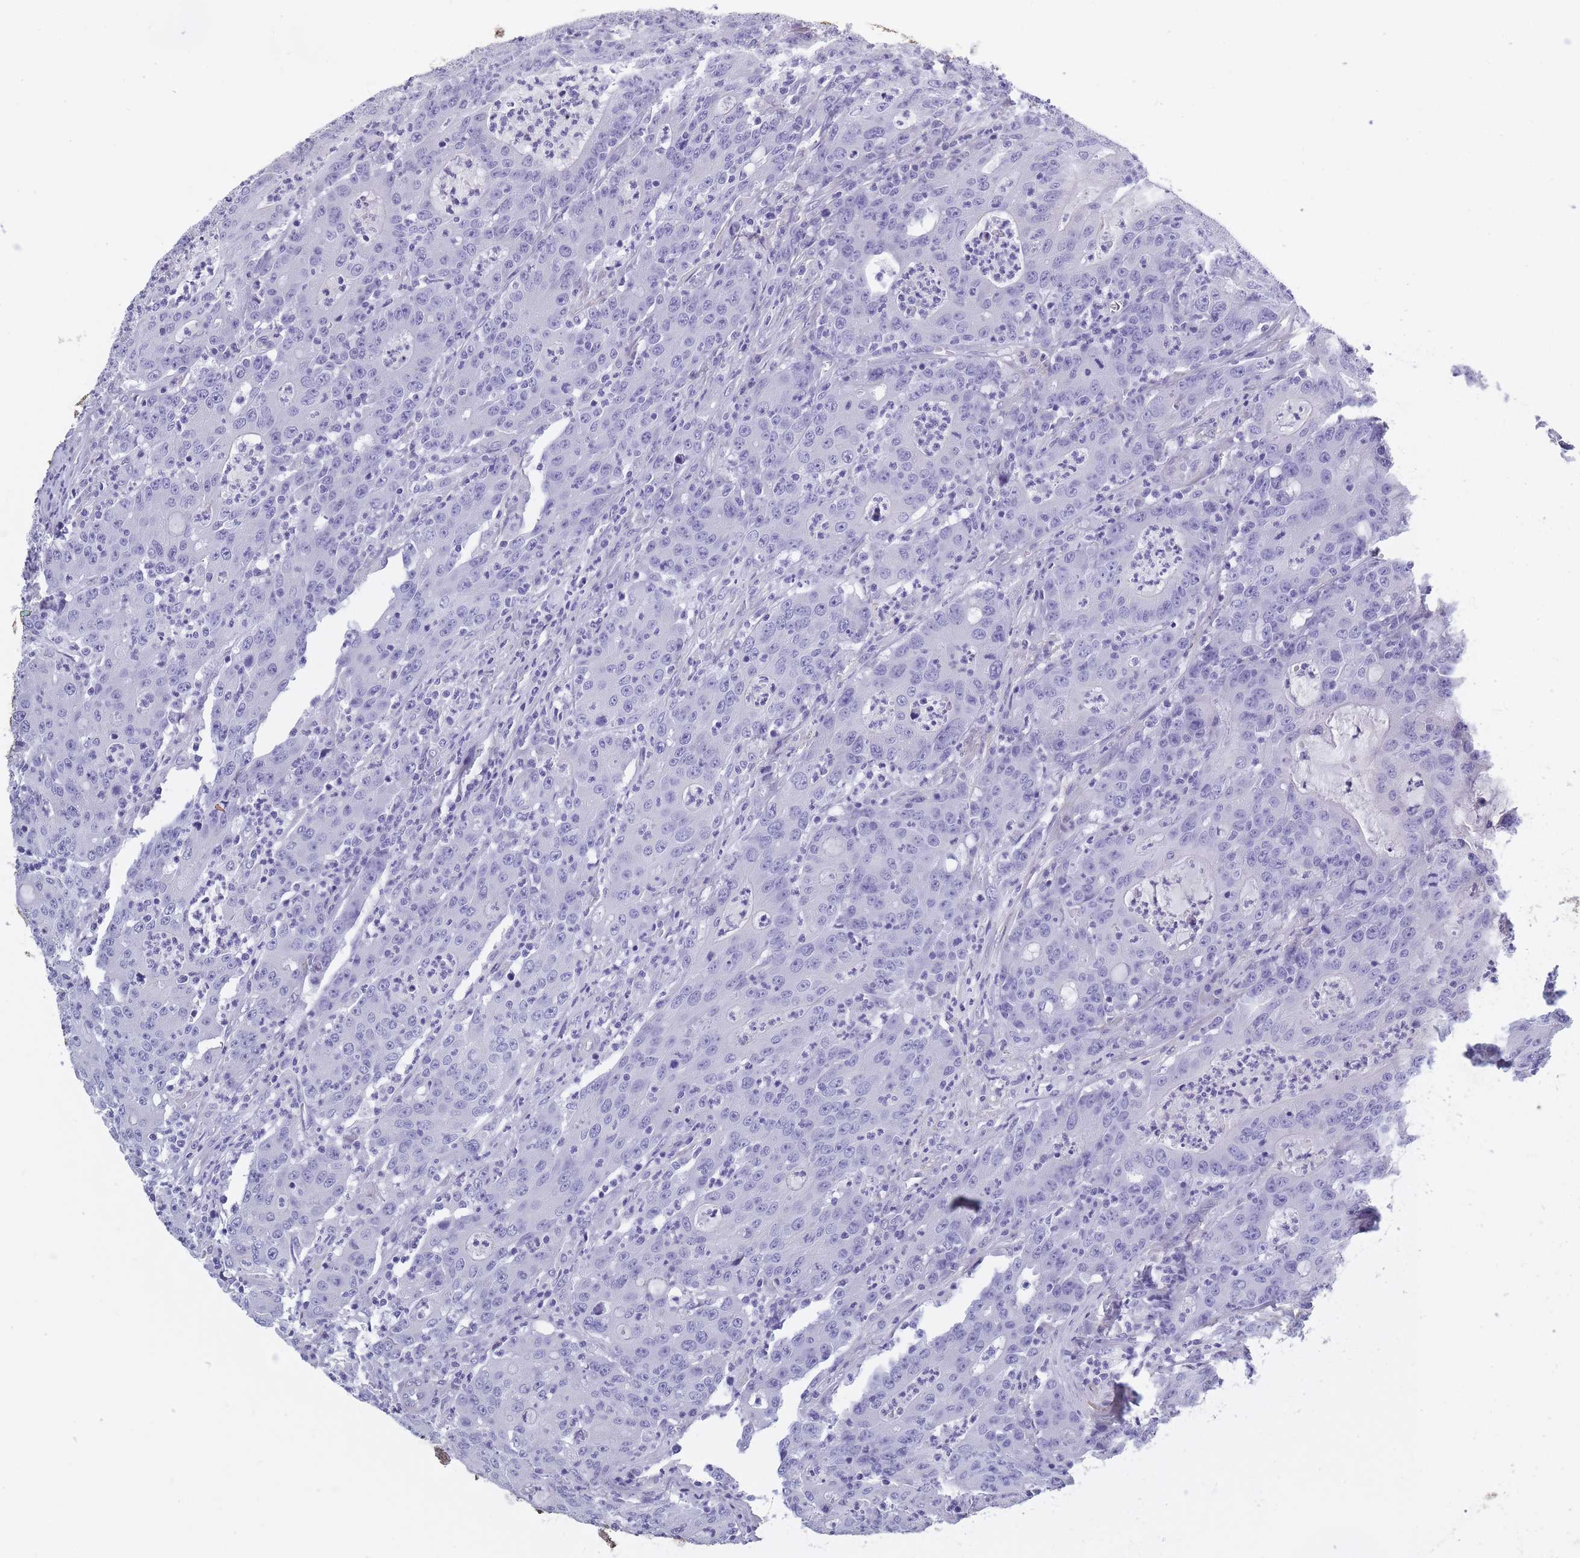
{"staining": {"intensity": "negative", "quantity": "none", "location": "none"}, "tissue": "colorectal cancer", "cell_type": "Tumor cells", "image_type": "cancer", "snomed": [{"axis": "morphology", "description": "Adenocarcinoma, NOS"}, {"axis": "topography", "description": "Colon"}], "caption": "IHC photomicrograph of colorectal cancer stained for a protein (brown), which demonstrates no positivity in tumor cells. Nuclei are stained in blue.", "gene": "OR4C5", "patient": {"sex": "male", "age": 83}}